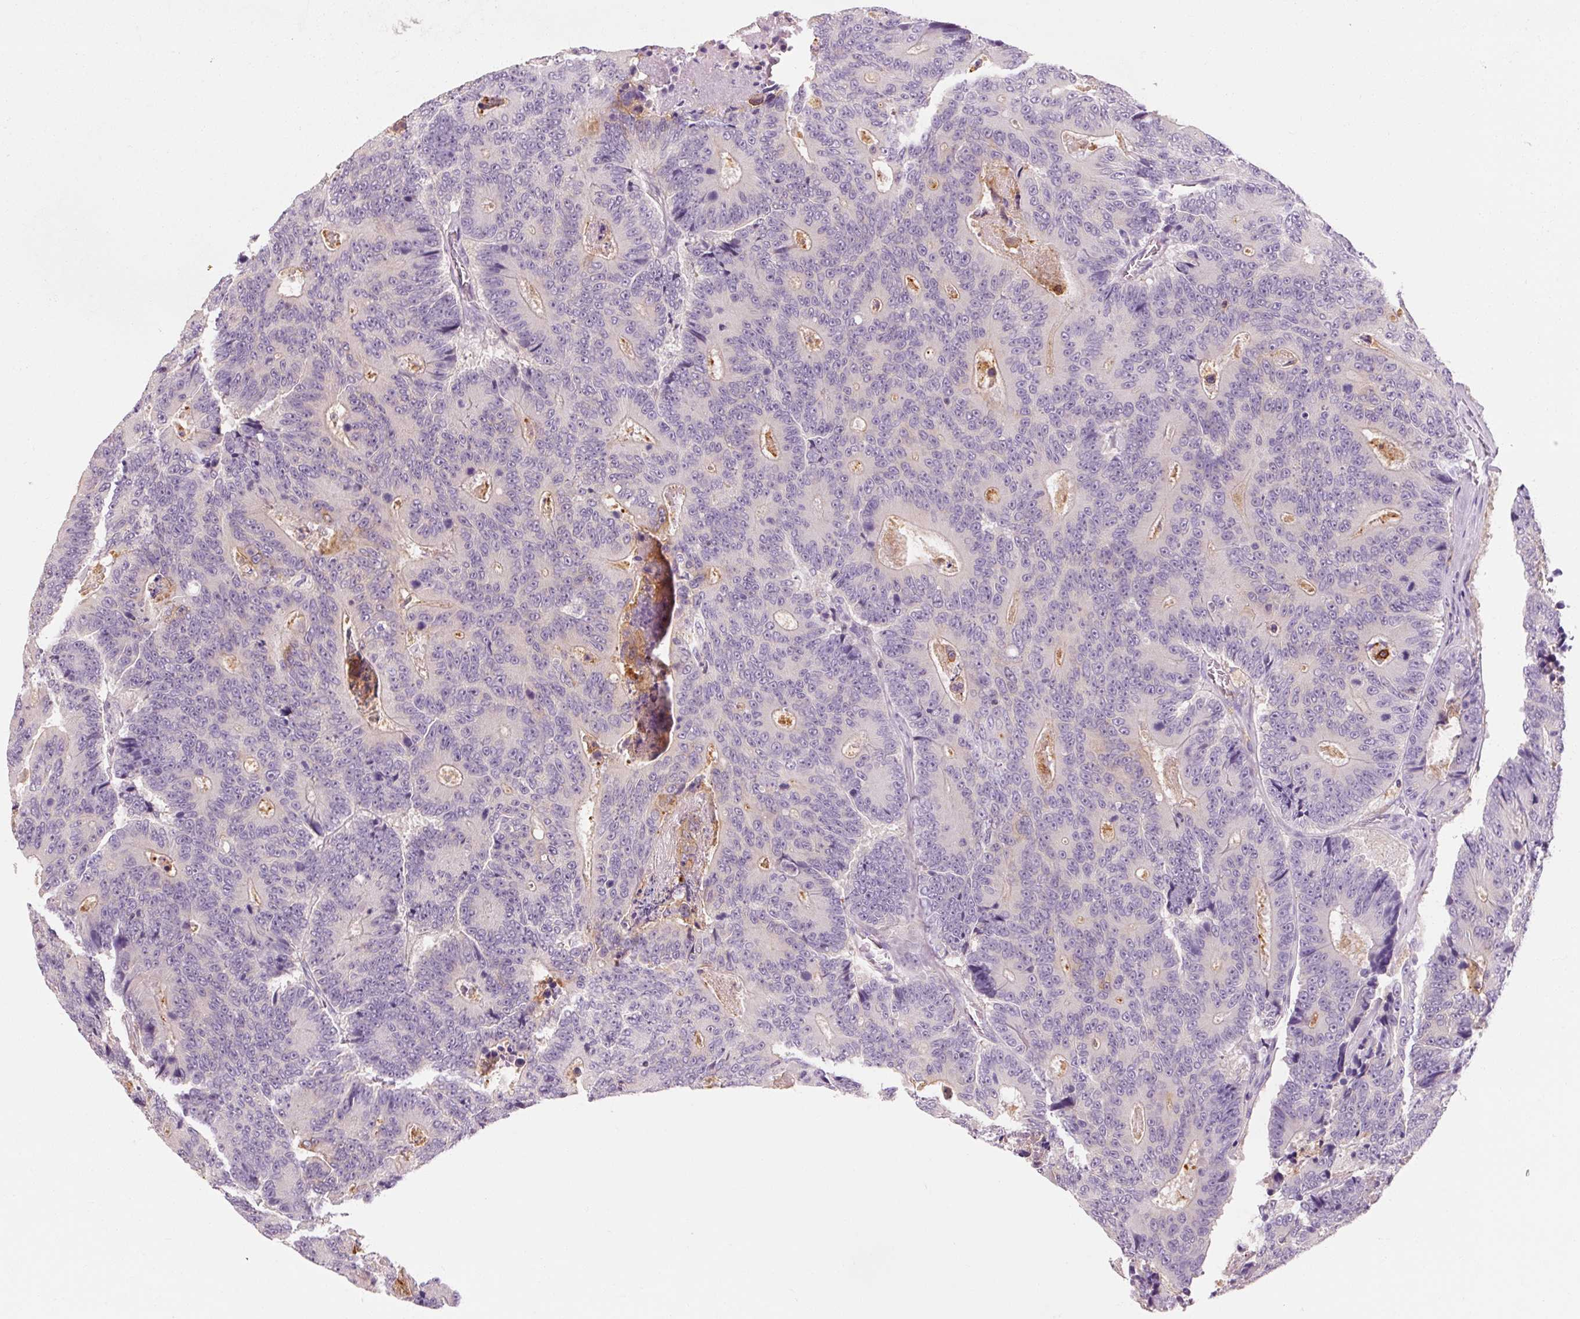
{"staining": {"intensity": "negative", "quantity": "none", "location": "none"}, "tissue": "colorectal cancer", "cell_type": "Tumor cells", "image_type": "cancer", "snomed": [{"axis": "morphology", "description": "Adenocarcinoma, NOS"}, {"axis": "topography", "description": "Colon"}], "caption": "Tumor cells show no significant protein positivity in colorectal cancer. The staining was performed using DAB (3,3'-diaminobenzidine) to visualize the protein expression in brown, while the nuclei were stained in blue with hematoxylin (Magnification: 20x).", "gene": "OR8K1", "patient": {"sex": "male", "age": 83}}